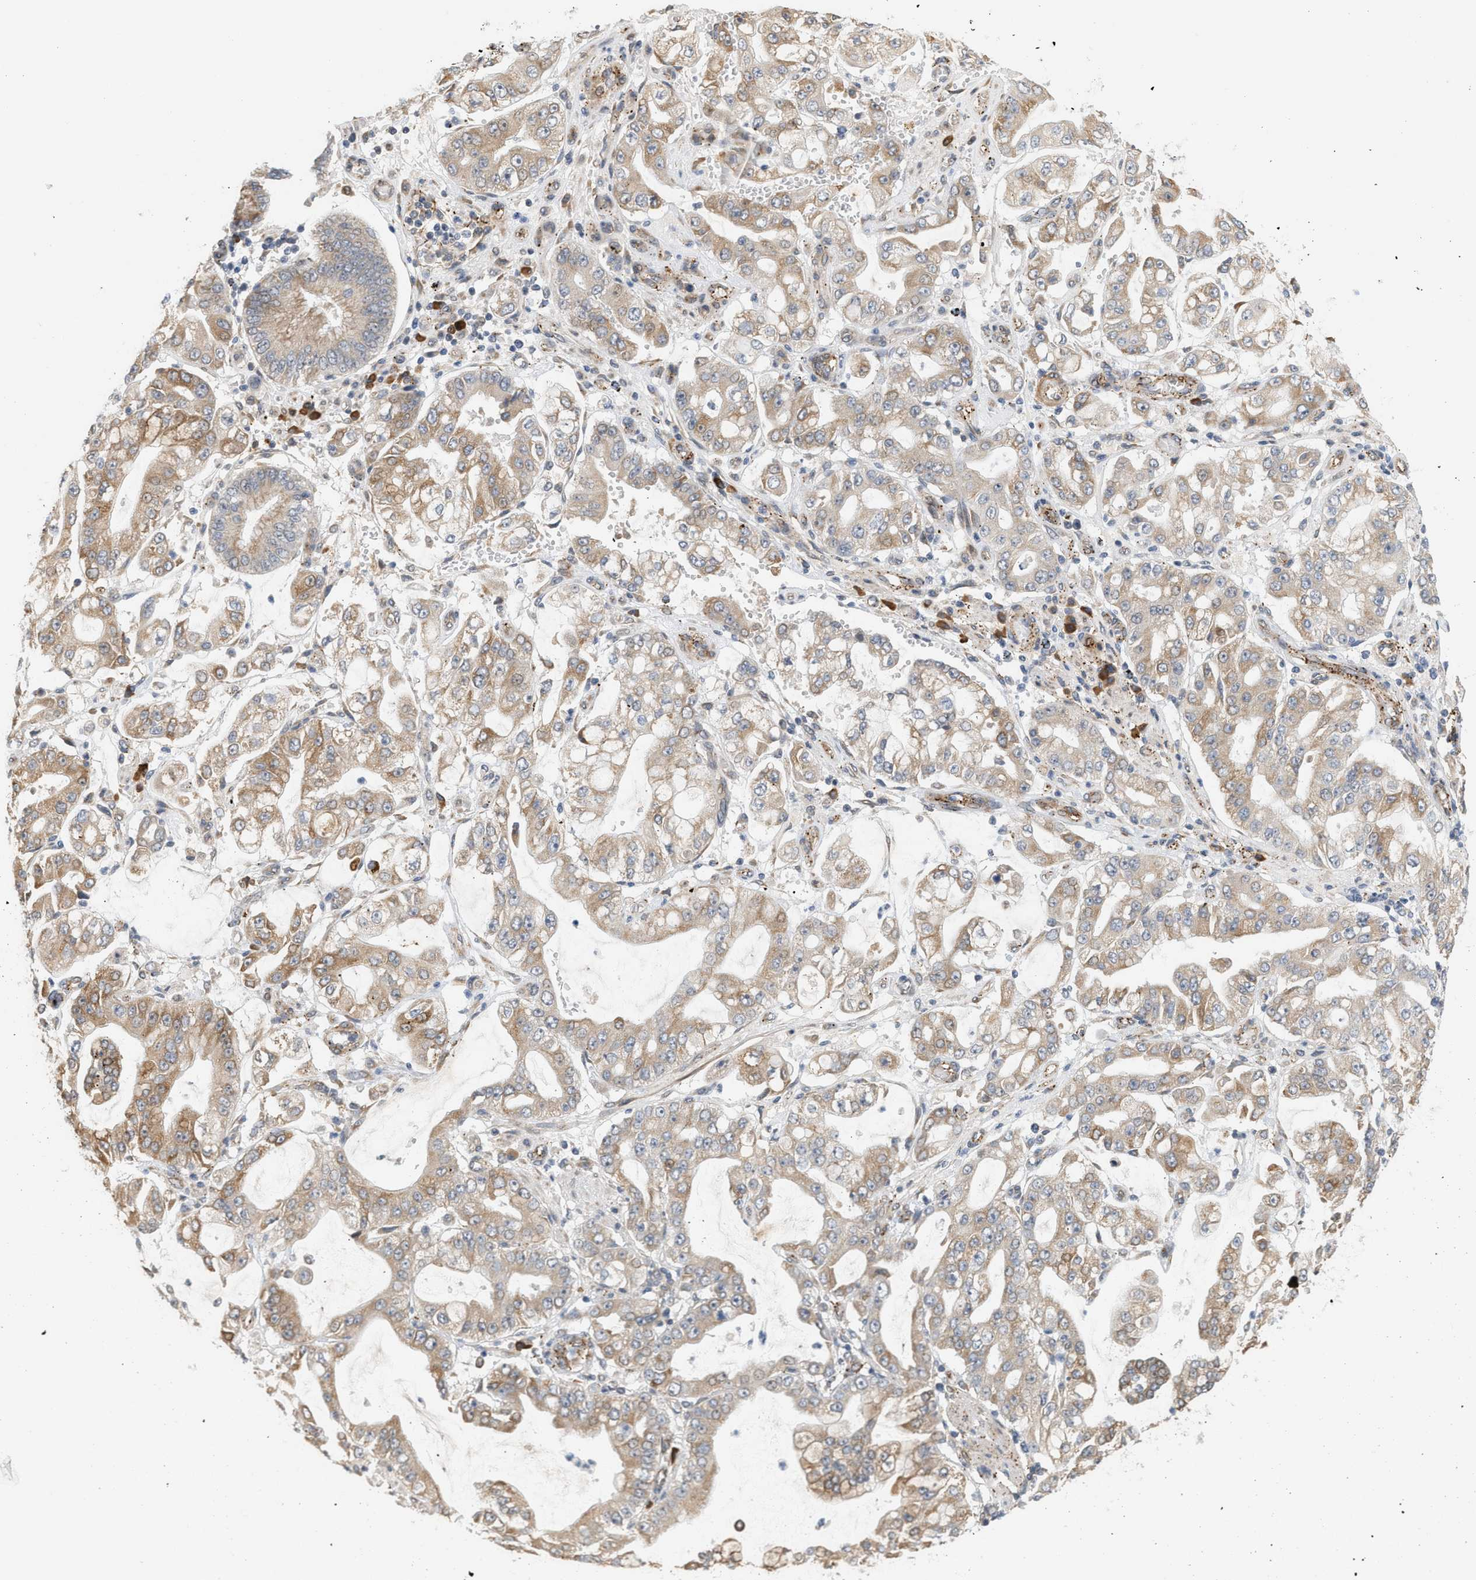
{"staining": {"intensity": "moderate", "quantity": ">75%", "location": "cytoplasmic/membranous"}, "tissue": "stomach cancer", "cell_type": "Tumor cells", "image_type": "cancer", "snomed": [{"axis": "morphology", "description": "Adenocarcinoma, NOS"}, {"axis": "topography", "description": "Stomach"}], "caption": "IHC (DAB (3,3'-diaminobenzidine)) staining of adenocarcinoma (stomach) shows moderate cytoplasmic/membranous protein expression in approximately >75% of tumor cells.", "gene": "SVOP", "patient": {"sex": "male", "age": 76}}